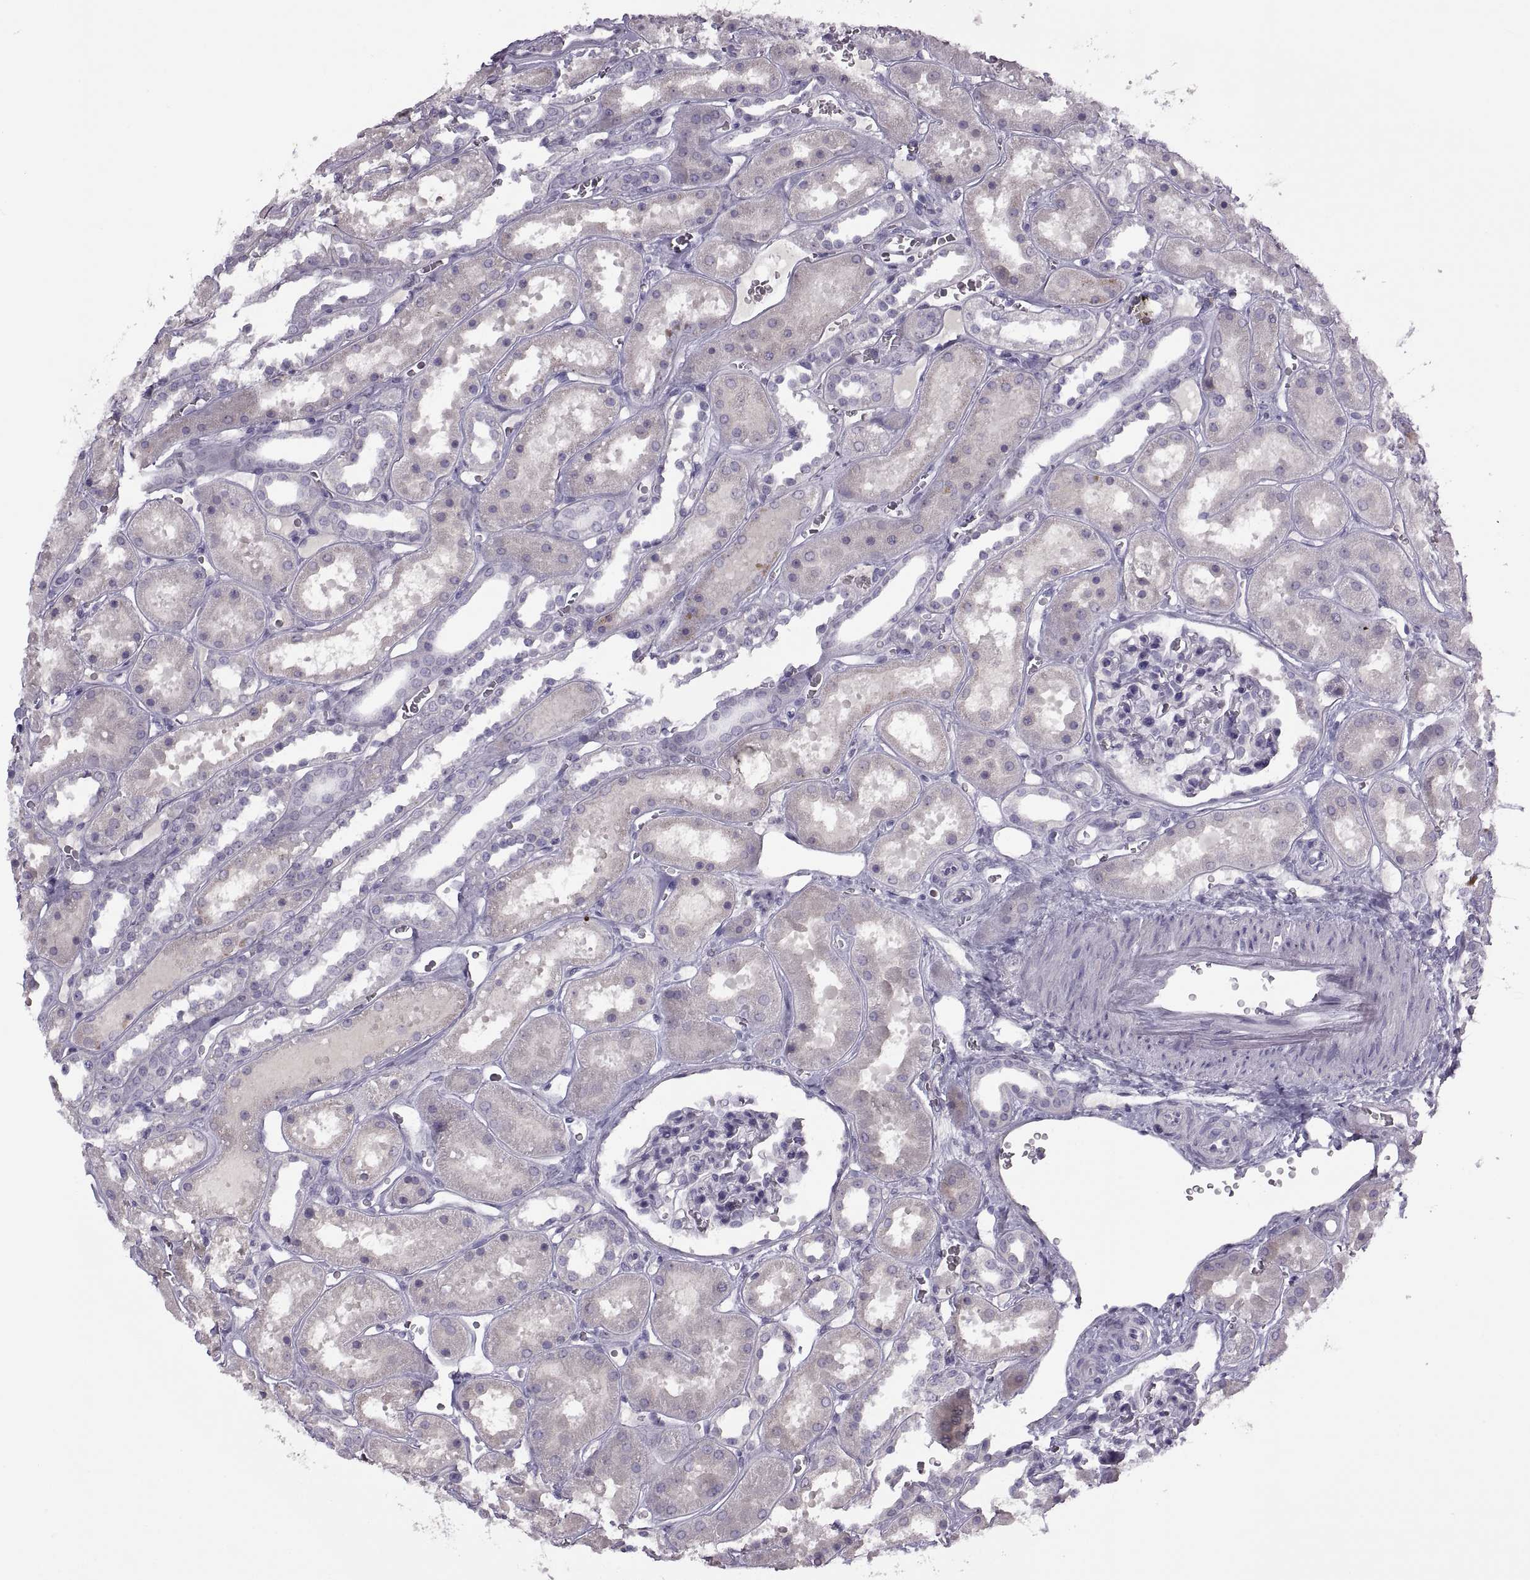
{"staining": {"intensity": "negative", "quantity": "none", "location": "none"}, "tissue": "kidney", "cell_type": "Cells in glomeruli", "image_type": "normal", "snomed": [{"axis": "morphology", "description": "Normal tissue, NOS"}, {"axis": "topography", "description": "Kidney"}], "caption": "Cells in glomeruli show no significant protein positivity in unremarkable kidney. The staining was performed using DAB to visualize the protein expression in brown, while the nuclei were stained in blue with hematoxylin (Magnification: 20x).", "gene": "RSPH6A", "patient": {"sex": "female", "age": 41}}